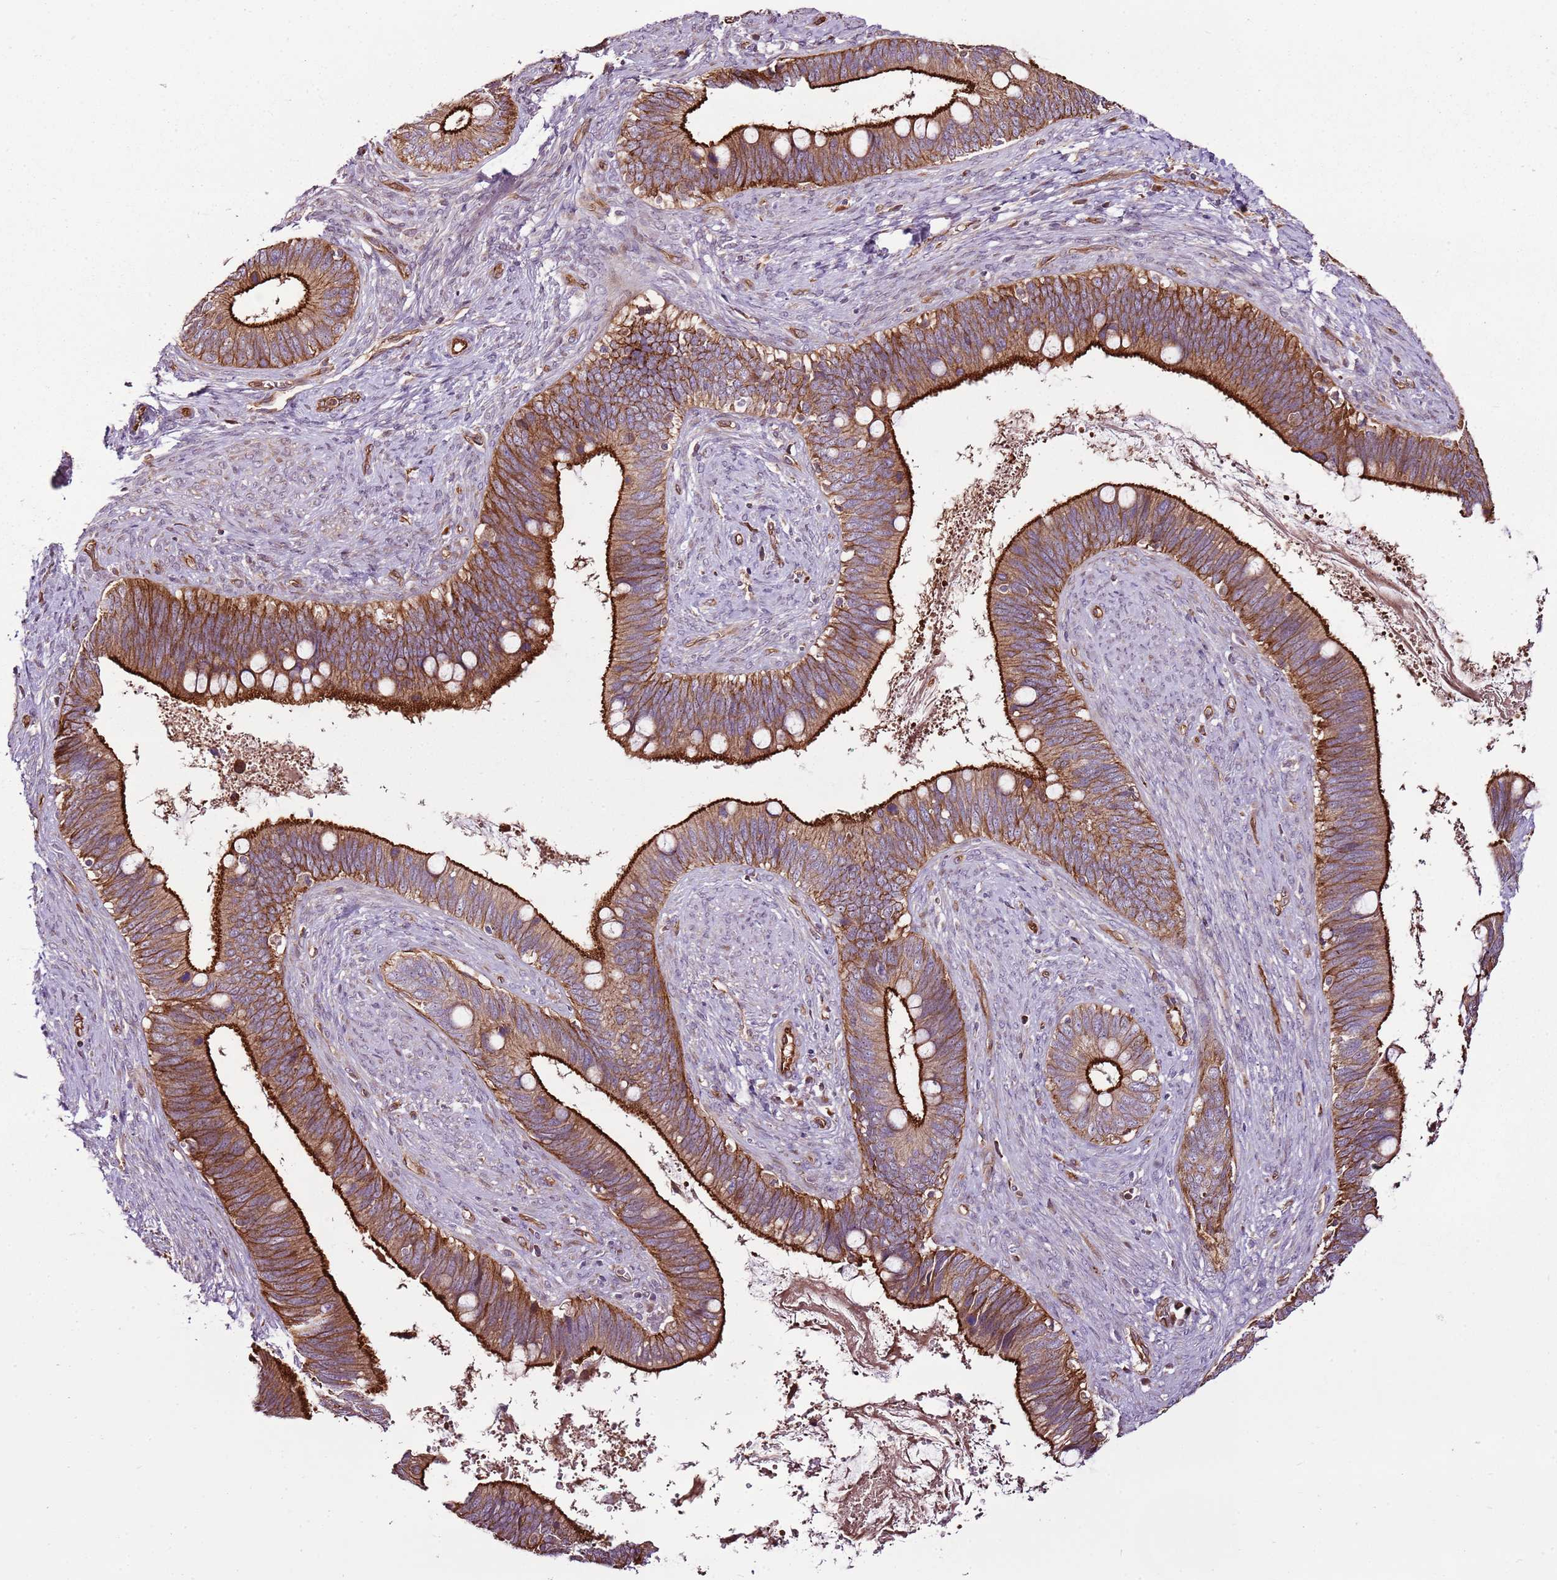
{"staining": {"intensity": "strong", "quantity": ">75%", "location": "cytoplasmic/membranous"}, "tissue": "cervical cancer", "cell_type": "Tumor cells", "image_type": "cancer", "snomed": [{"axis": "morphology", "description": "Adenocarcinoma, NOS"}, {"axis": "topography", "description": "Cervix"}], "caption": "DAB (3,3'-diaminobenzidine) immunohistochemical staining of human adenocarcinoma (cervical) exhibits strong cytoplasmic/membranous protein positivity in about >75% of tumor cells. (DAB = brown stain, brightfield microscopy at high magnification).", "gene": "ZNF827", "patient": {"sex": "female", "age": 42}}